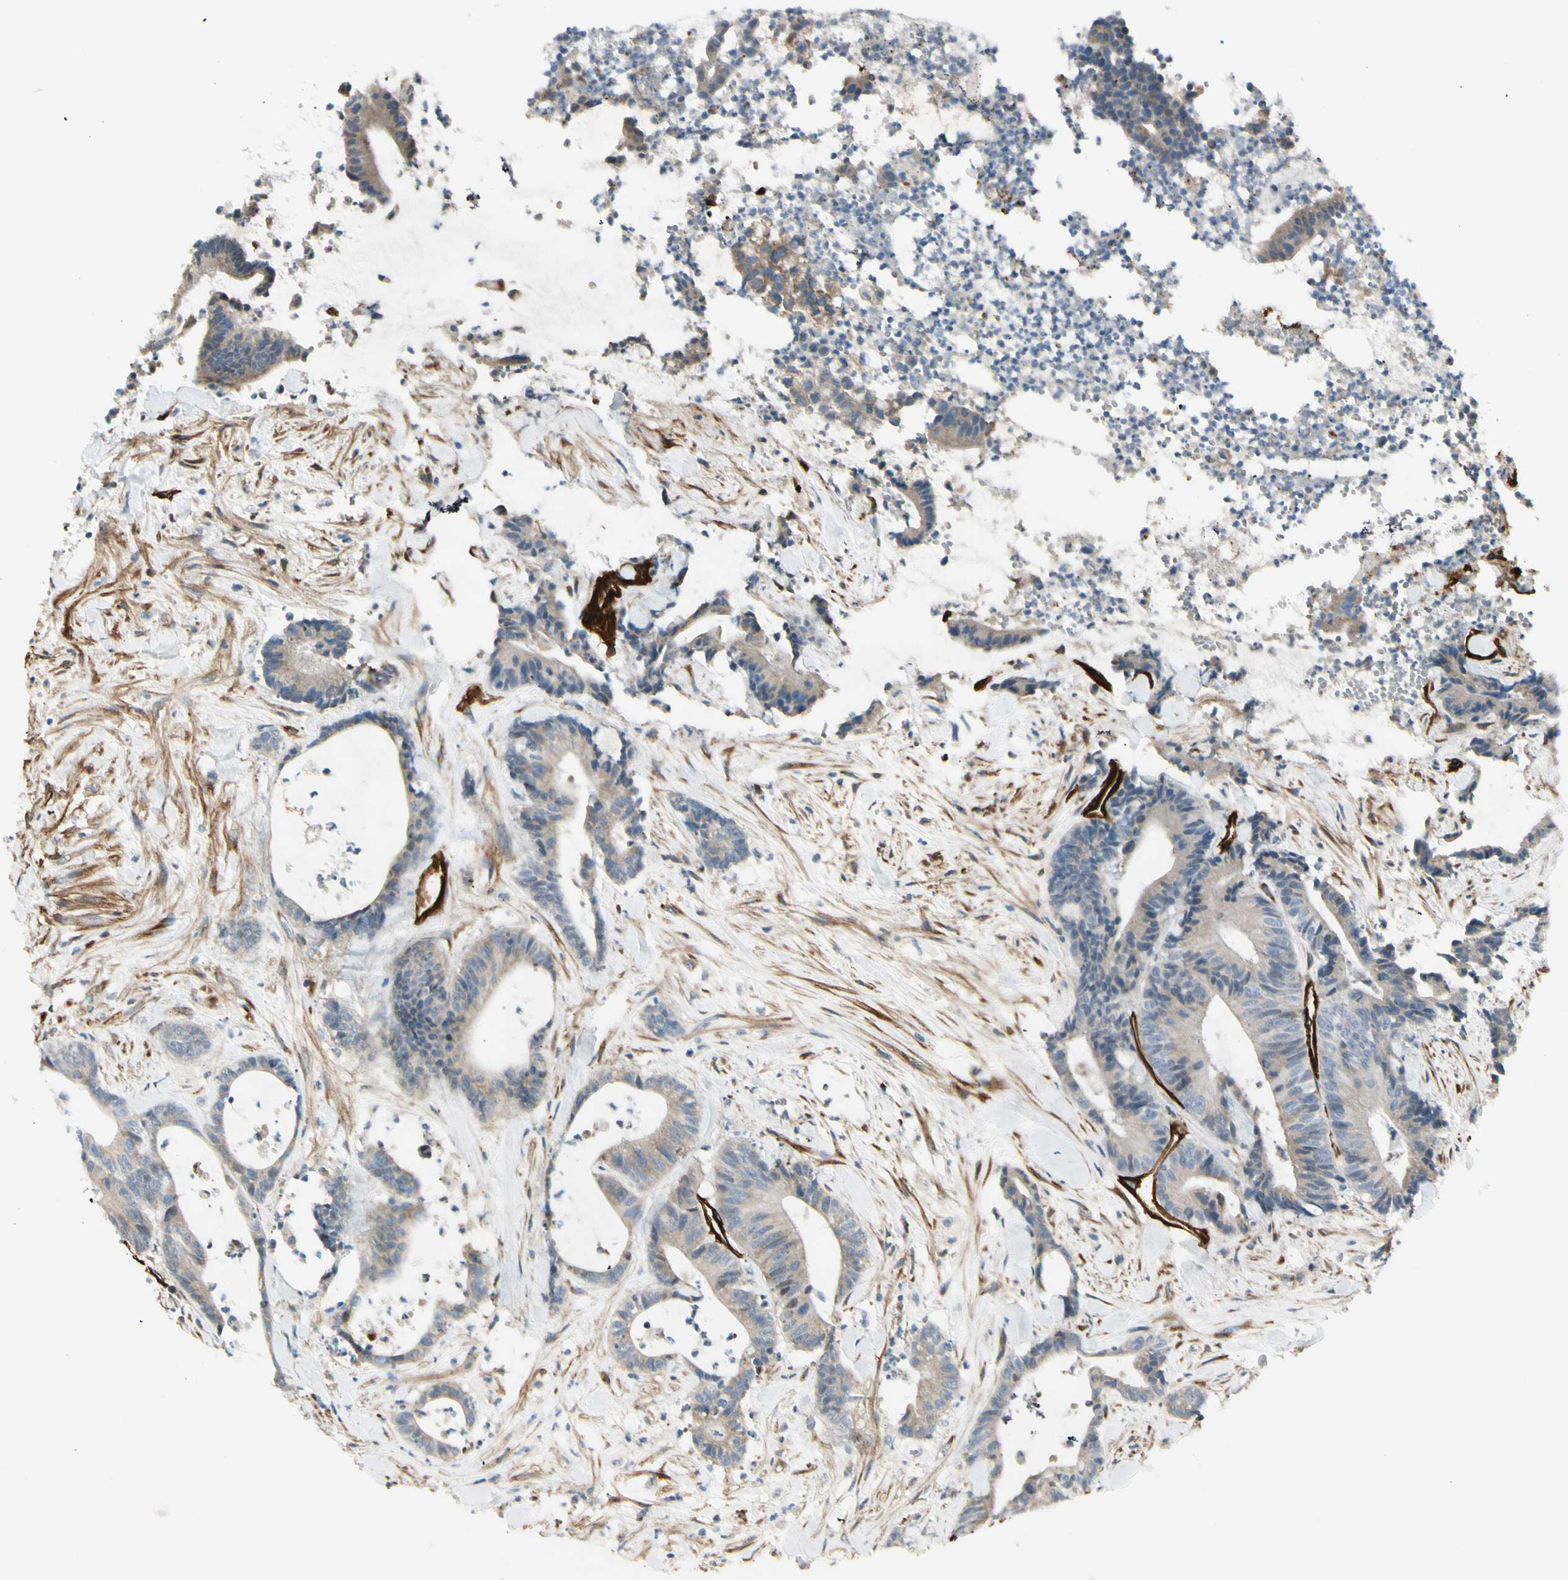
{"staining": {"intensity": "weak", "quantity": "<25%", "location": "cytoplasmic/membranous"}, "tissue": "colorectal cancer", "cell_type": "Tumor cells", "image_type": "cancer", "snomed": [{"axis": "morphology", "description": "Adenocarcinoma, NOS"}, {"axis": "topography", "description": "Colon"}], "caption": "This is an immunohistochemistry histopathology image of colorectal cancer (adenocarcinoma). There is no expression in tumor cells.", "gene": "MCAM", "patient": {"sex": "female", "age": 84}}